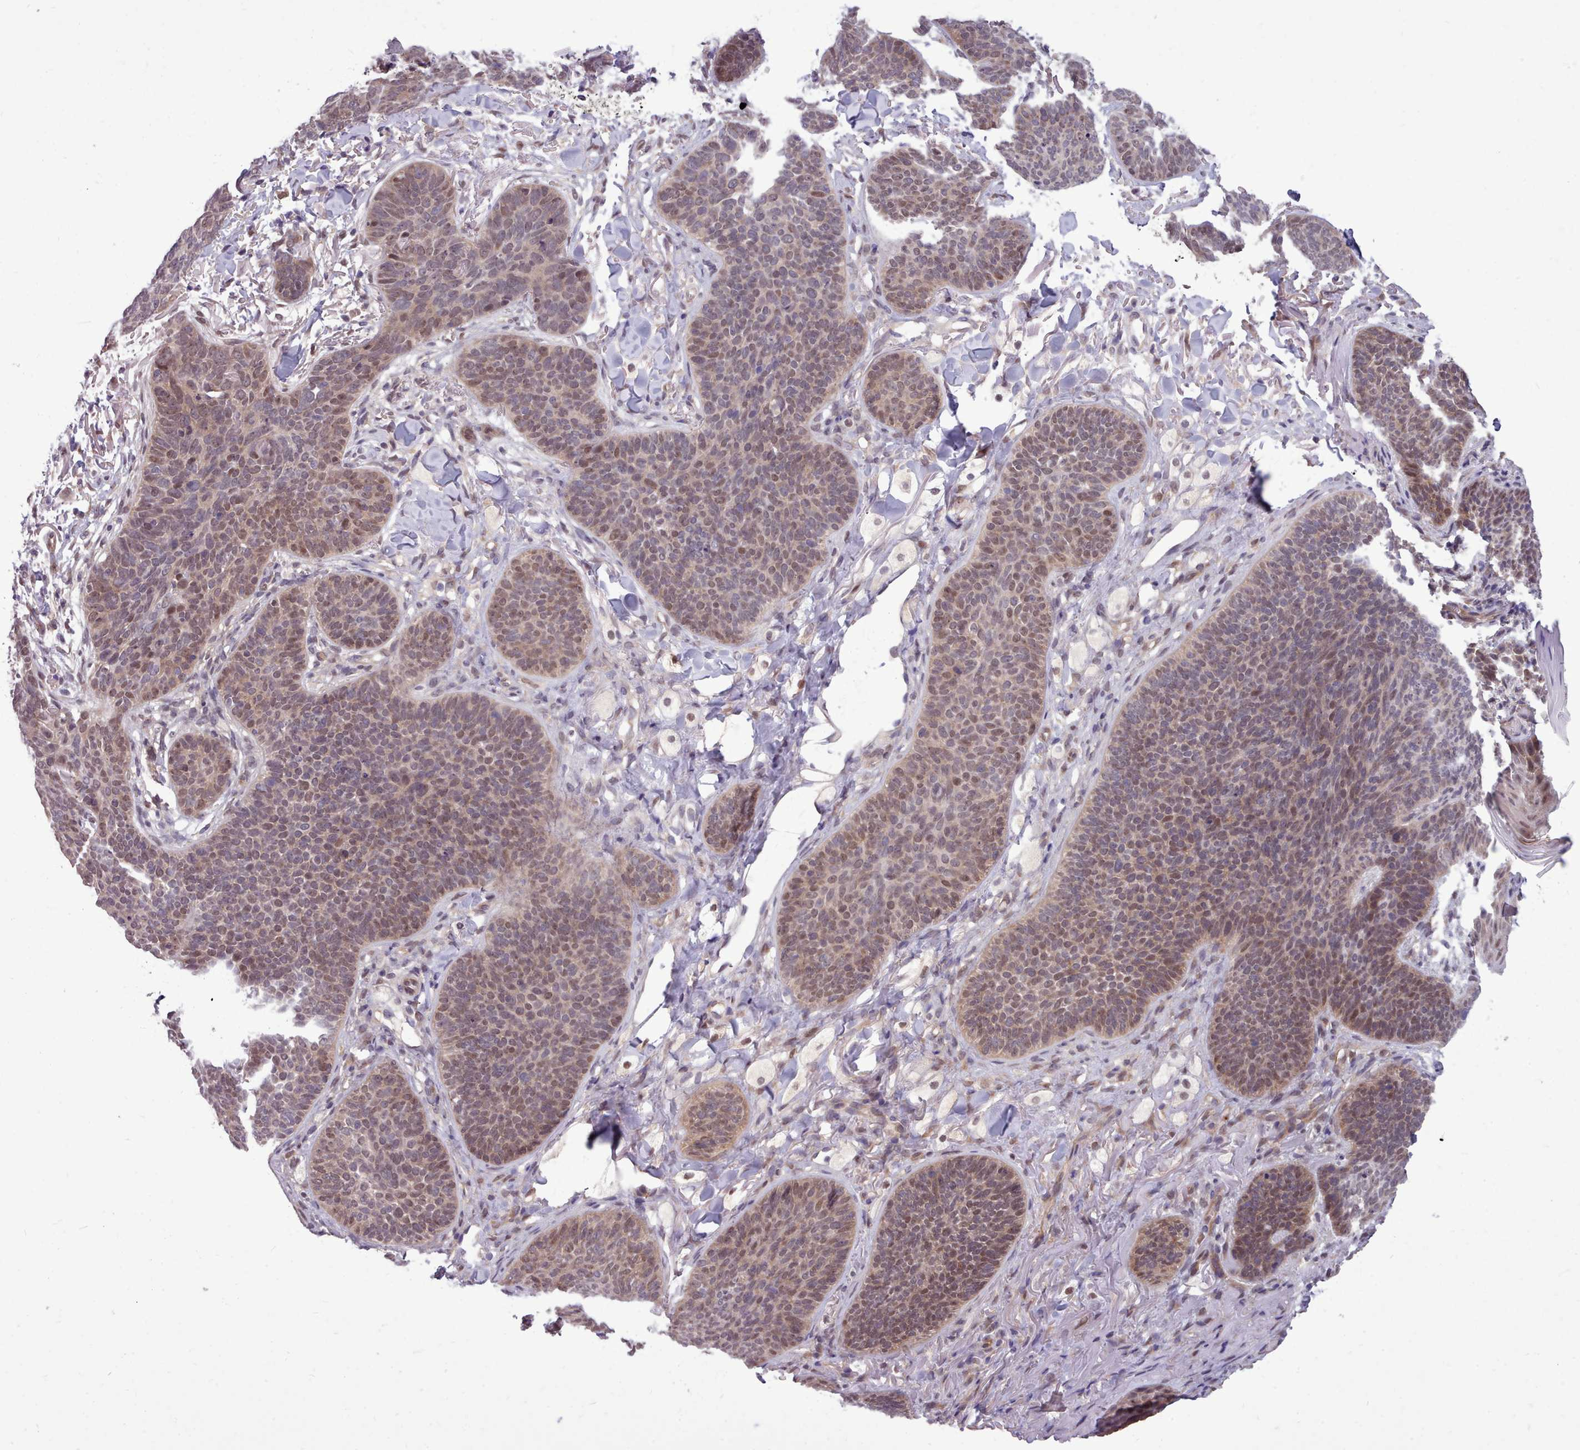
{"staining": {"intensity": "weak", "quantity": "25%-75%", "location": "nuclear"}, "tissue": "skin cancer", "cell_type": "Tumor cells", "image_type": "cancer", "snomed": [{"axis": "morphology", "description": "Basal cell carcinoma"}, {"axis": "topography", "description": "Skin"}], "caption": "Immunohistochemical staining of skin cancer reveals low levels of weak nuclear protein staining in about 25%-75% of tumor cells. (brown staining indicates protein expression, while blue staining denotes nuclei).", "gene": "AHCY", "patient": {"sex": "male", "age": 85}}